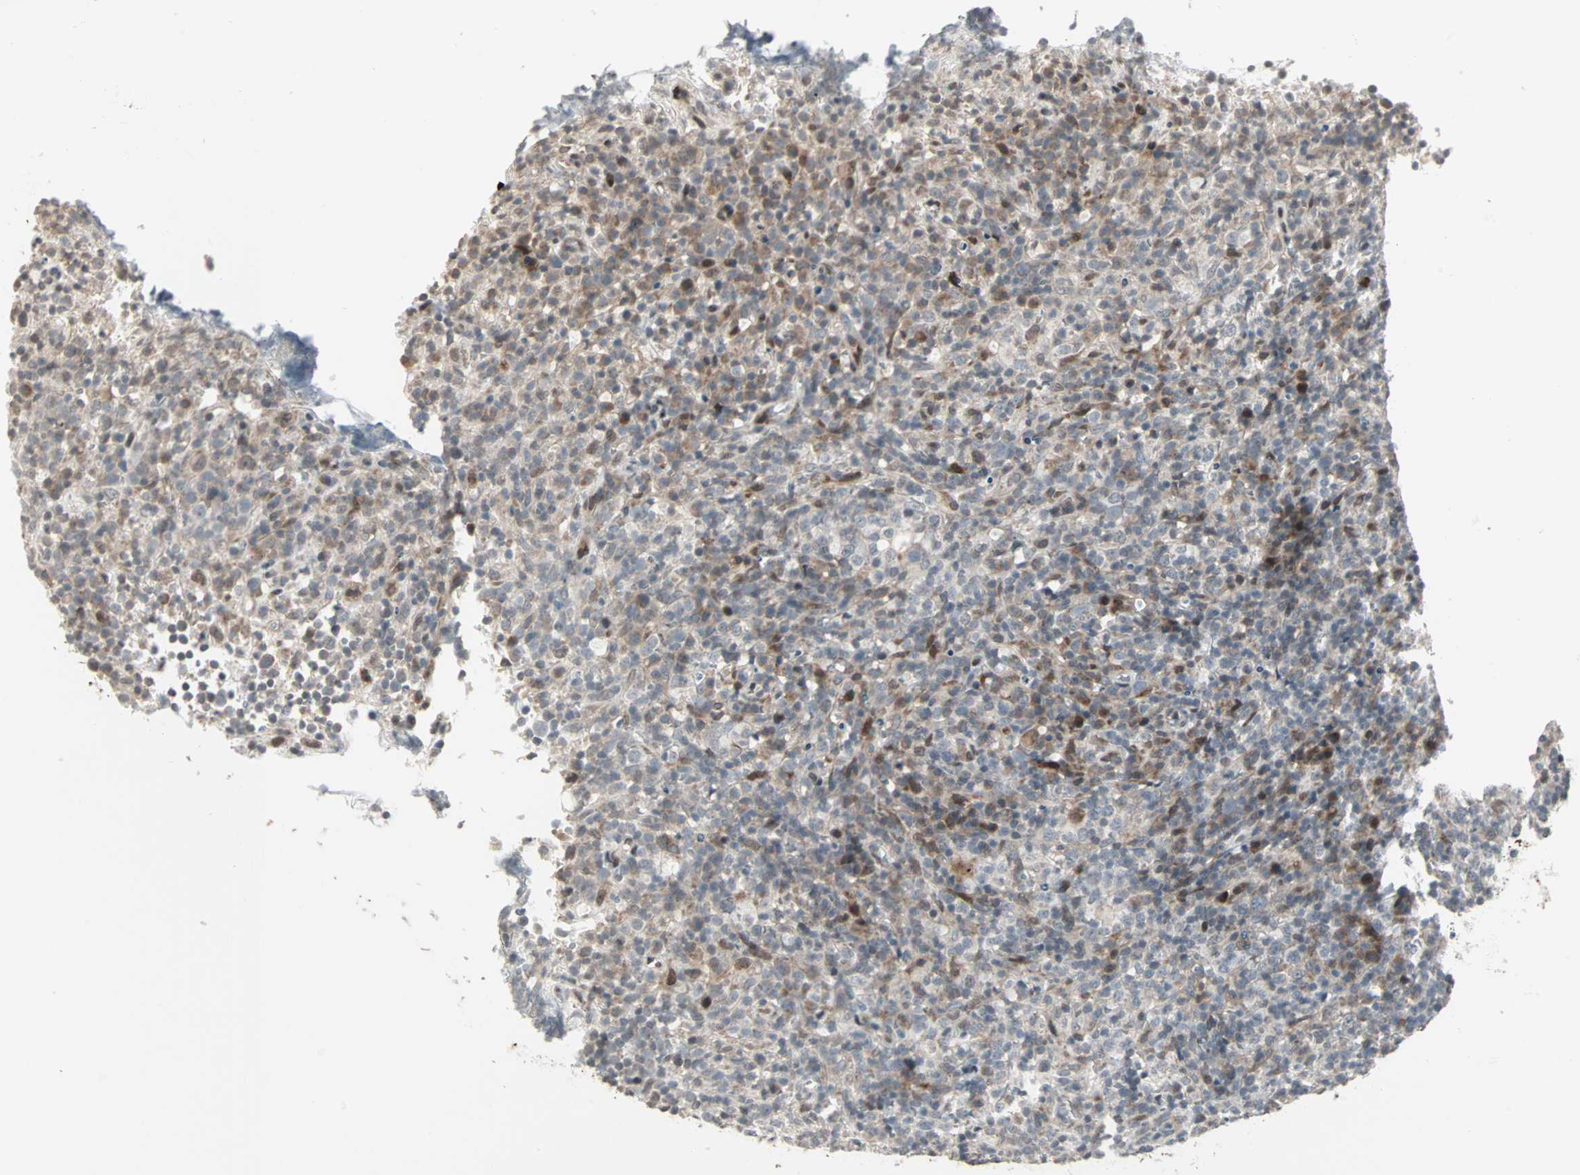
{"staining": {"intensity": "weak", "quantity": "25%-75%", "location": "cytoplasmic/membranous"}, "tissue": "lymphoma", "cell_type": "Tumor cells", "image_type": "cancer", "snomed": [{"axis": "morphology", "description": "Malignant lymphoma, non-Hodgkin's type, High grade"}, {"axis": "topography", "description": "Lymph node"}], "caption": "Lymphoma stained with a brown dye shows weak cytoplasmic/membranous positive staining in approximately 25%-75% of tumor cells.", "gene": "CBLC", "patient": {"sex": "female", "age": 76}}